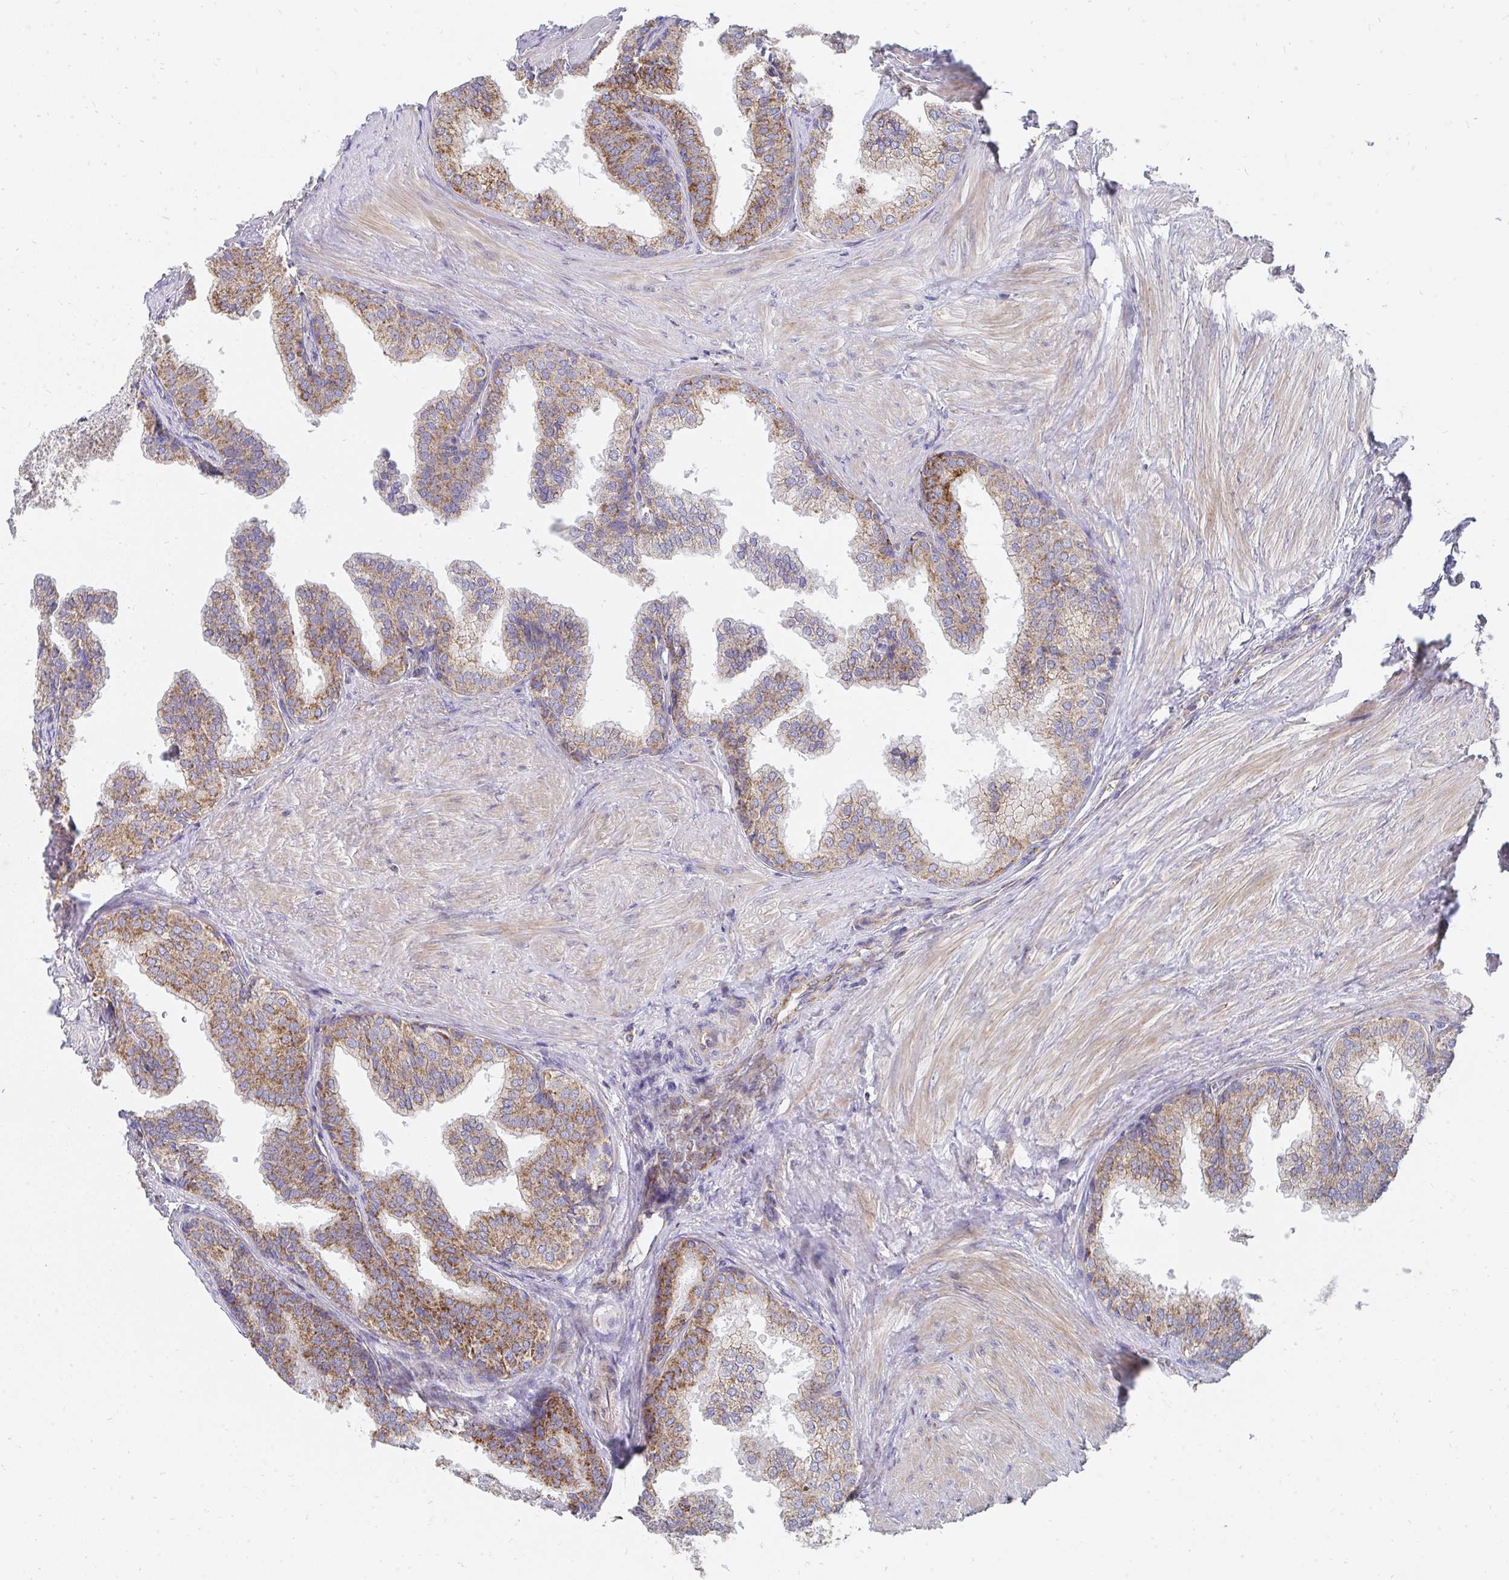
{"staining": {"intensity": "strong", "quantity": "25%-75%", "location": "cytoplasmic/membranous"}, "tissue": "prostate", "cell_type": "Glandular cells", "image_type": "normal", "snomed": [{"axis": "morphology", "description": "Normal tissue, NOS"}, {"axis": "topography", "description": "Prostate"}, {"axis": "topography", "description": "Peripheral nerve tissue"}], "caption": "The immunohistochemical stain shows strong cytoplasmic/membranous expression in glandular cells of normal prostate. The staining is performed using DAB (3,3'-diaminobenzidine) brown chromogen to label protein expression. The nuclei are counter-stained blue using hematoxylin.", "gene": "PC", "patient": {"sex": "male", "age": 55}}